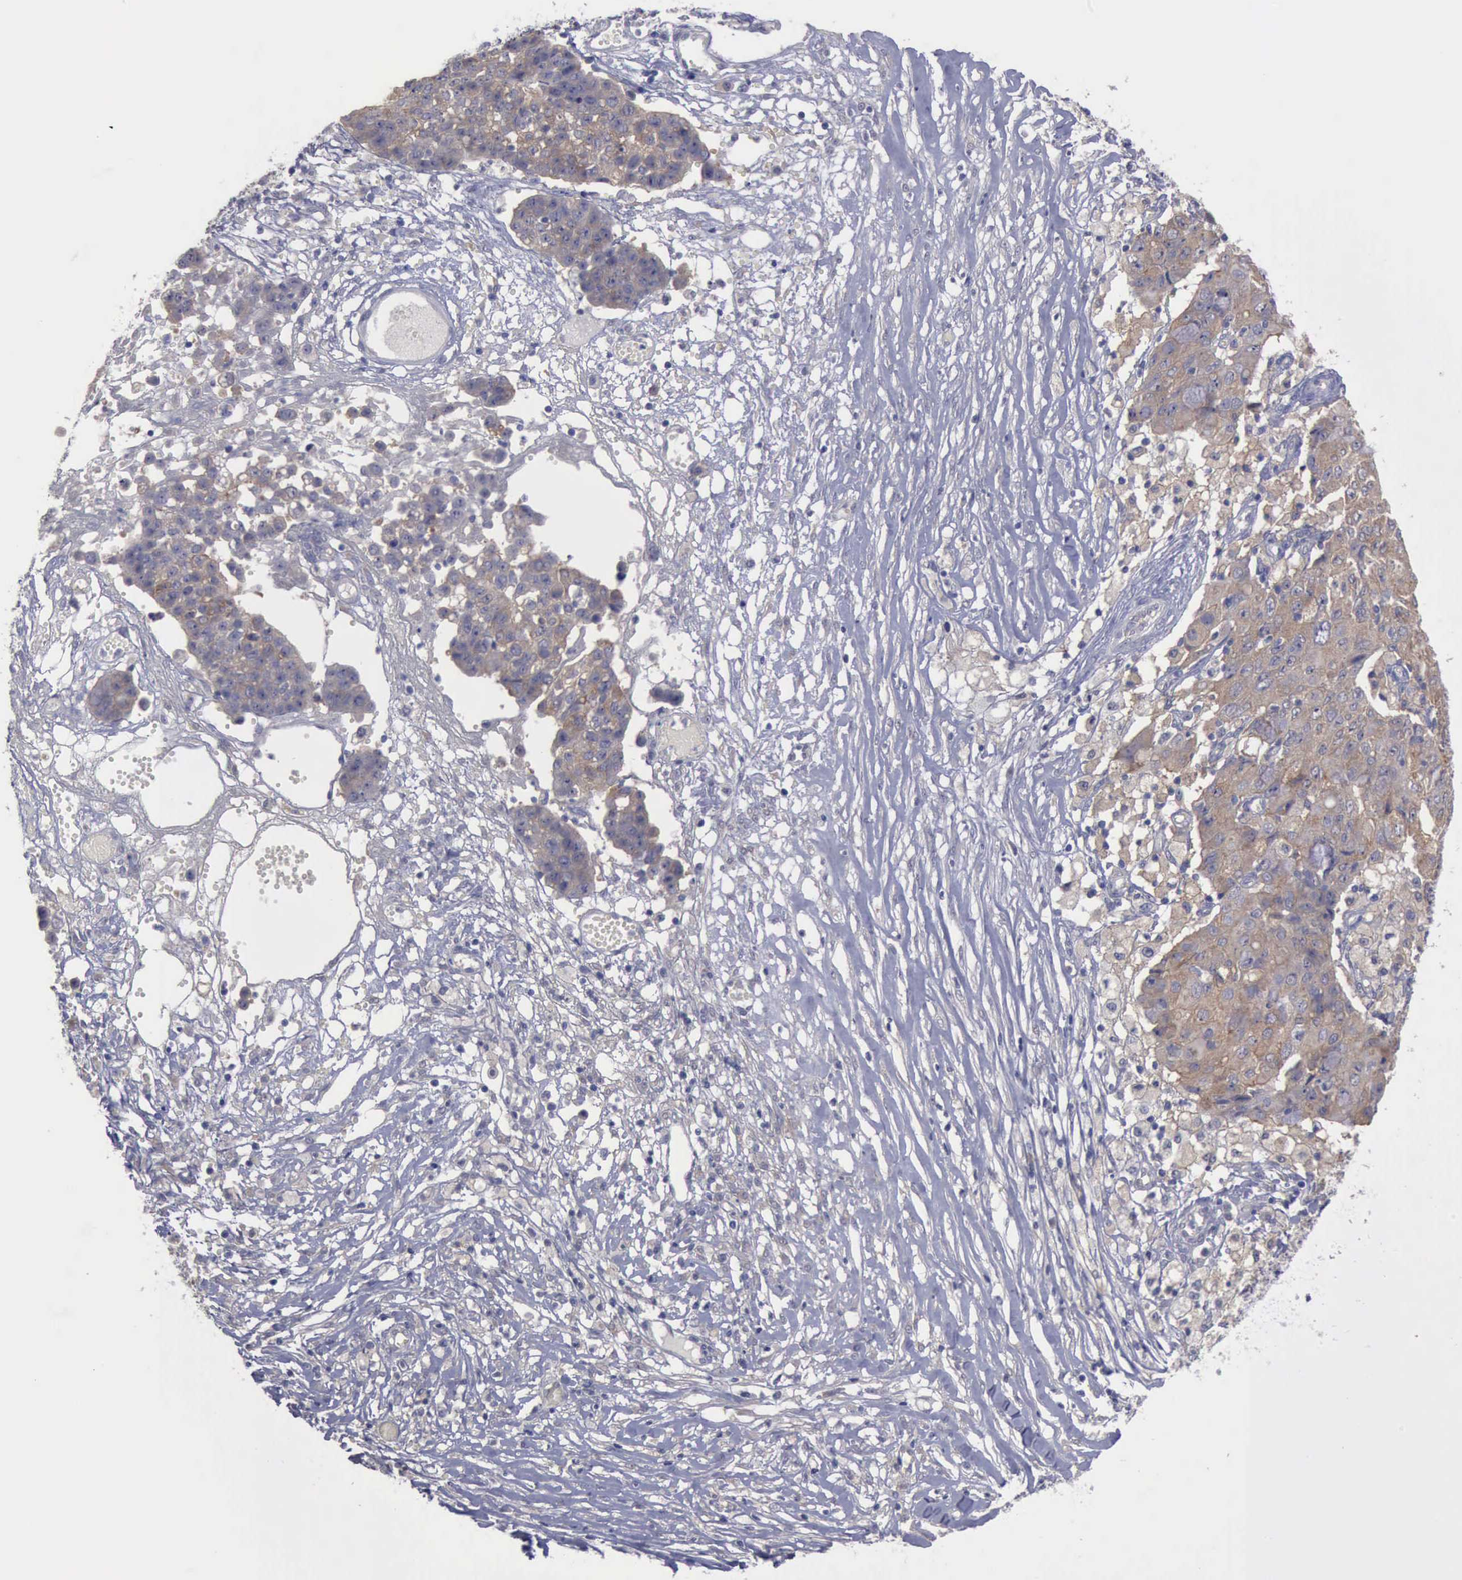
{"staining": {"intensity": "weak", "quantity": ">75%", "location": "cytoplasmic/membranous"}, "tissue": "ovarian cancer", "cell_type": "Tumor cells", "image_type": "cancer", "snomed": [{"axis": "morphology", "description": "Carcinoma, endometroid"}, {"axis": "topography", "description": "Ovary"}], "caption": "Immunohistochemical staining of endometroid carcinoma (ovarian) demonstrates low levels of weak cytoplasmic/membranous positivity in about >75% of tumor cells.", "gene": "PHKA1", "patient": {"sex": "female", "age": 42}}